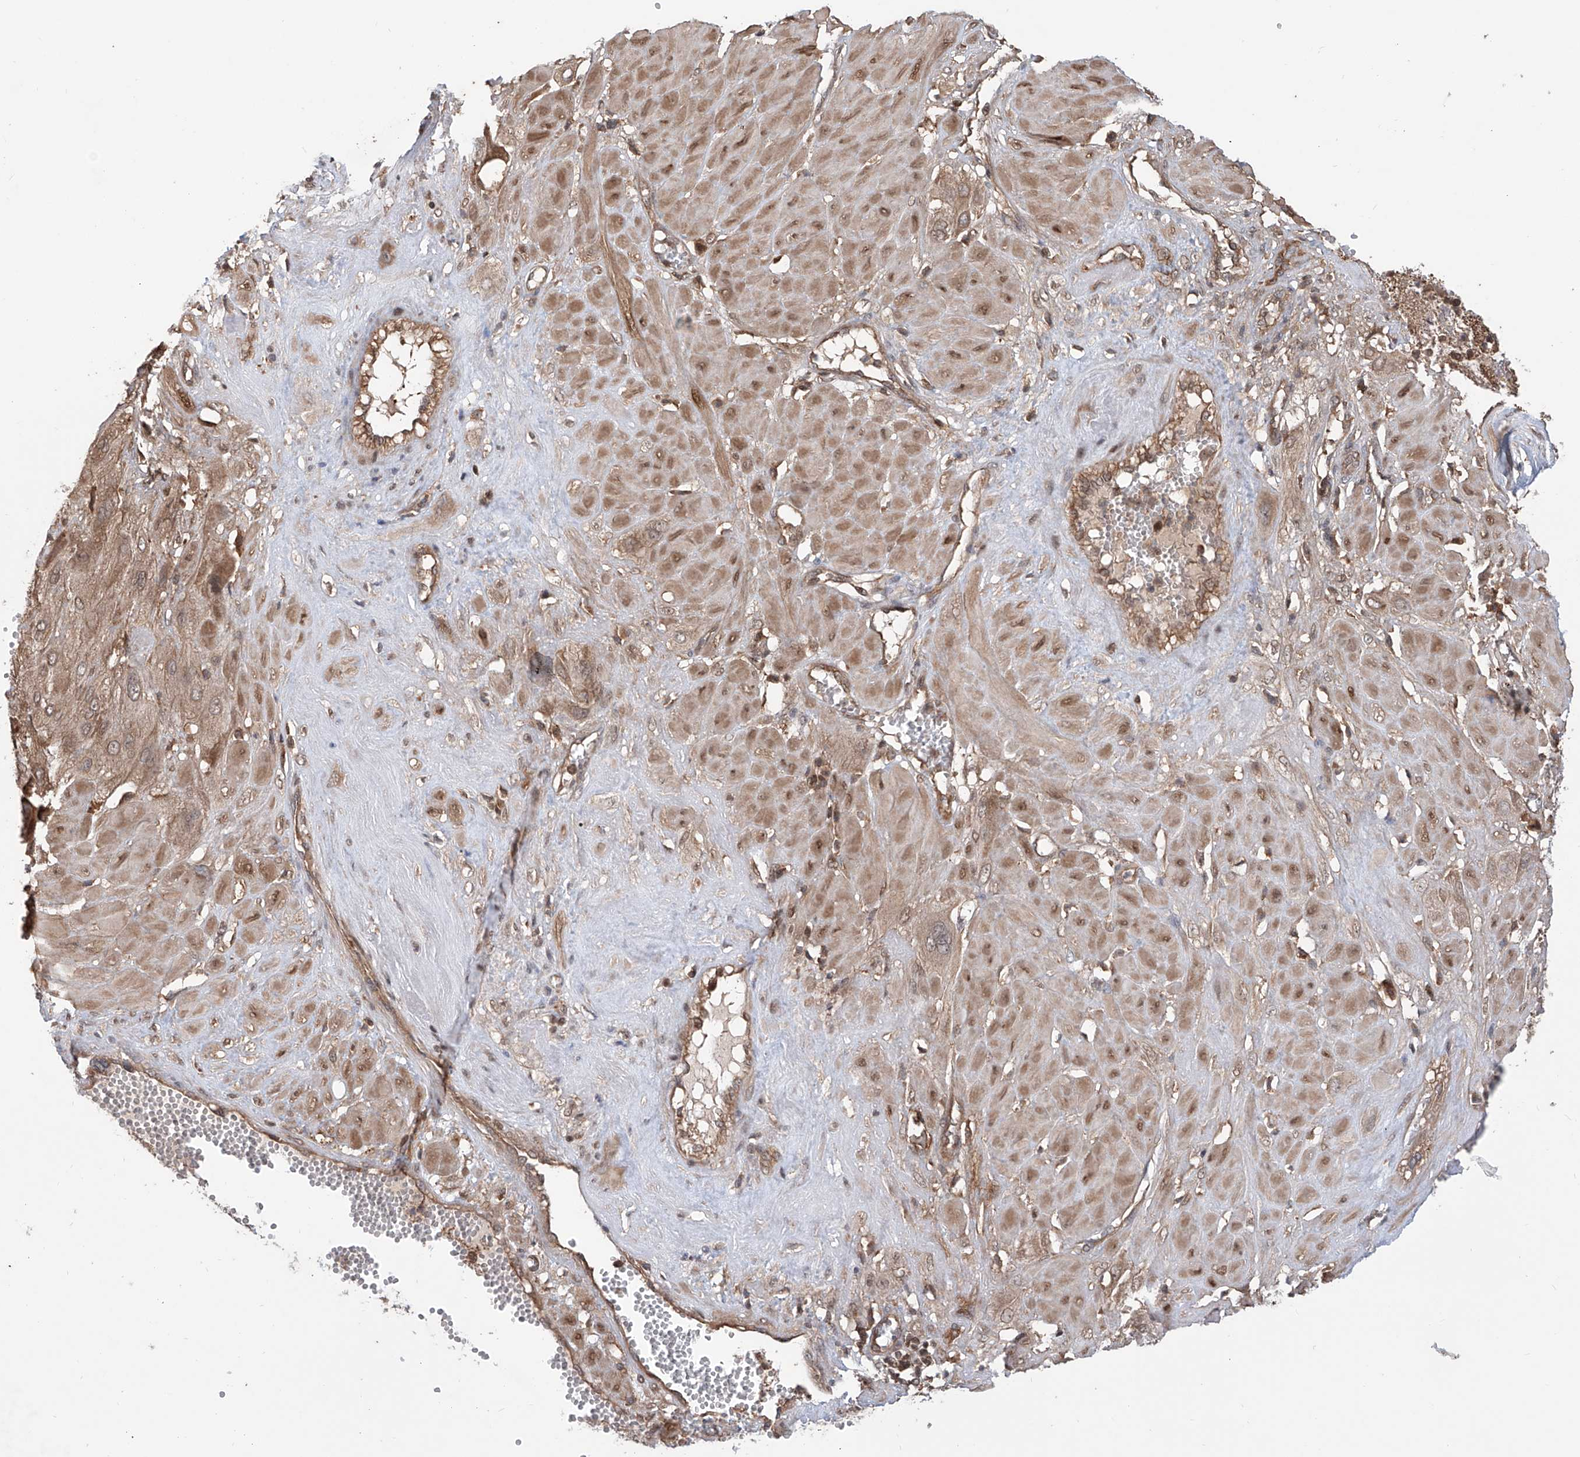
{"staining": {"intensity": "weak", "quantity": ">75%", "location": "cytoplasmic/membranous,nuclear"}, "tissue": "cervical cancer", "cell_type": "Tumor cells", "image_type": "cancer", "snomed": [{"axis": "morphology", "description": "Squamous cell carcinoma, NOS"}, {"axis": "topography", "description": "Cervix"}], "caption": "A photomicrograph of human squamous cell carcinoma (cervical) stained for a protein demonstrates weak cytoplasmic/membranous and nuclear brown staining in tumor cells. The staining is performed using DAB (3,3'-diaminobenzidine) brown chromogen to label protein expression. The nuclei are counter-stained blue using hematoxylin.", "gene": "HOXC8", "patient": {"sex": "female", "age": 34}}